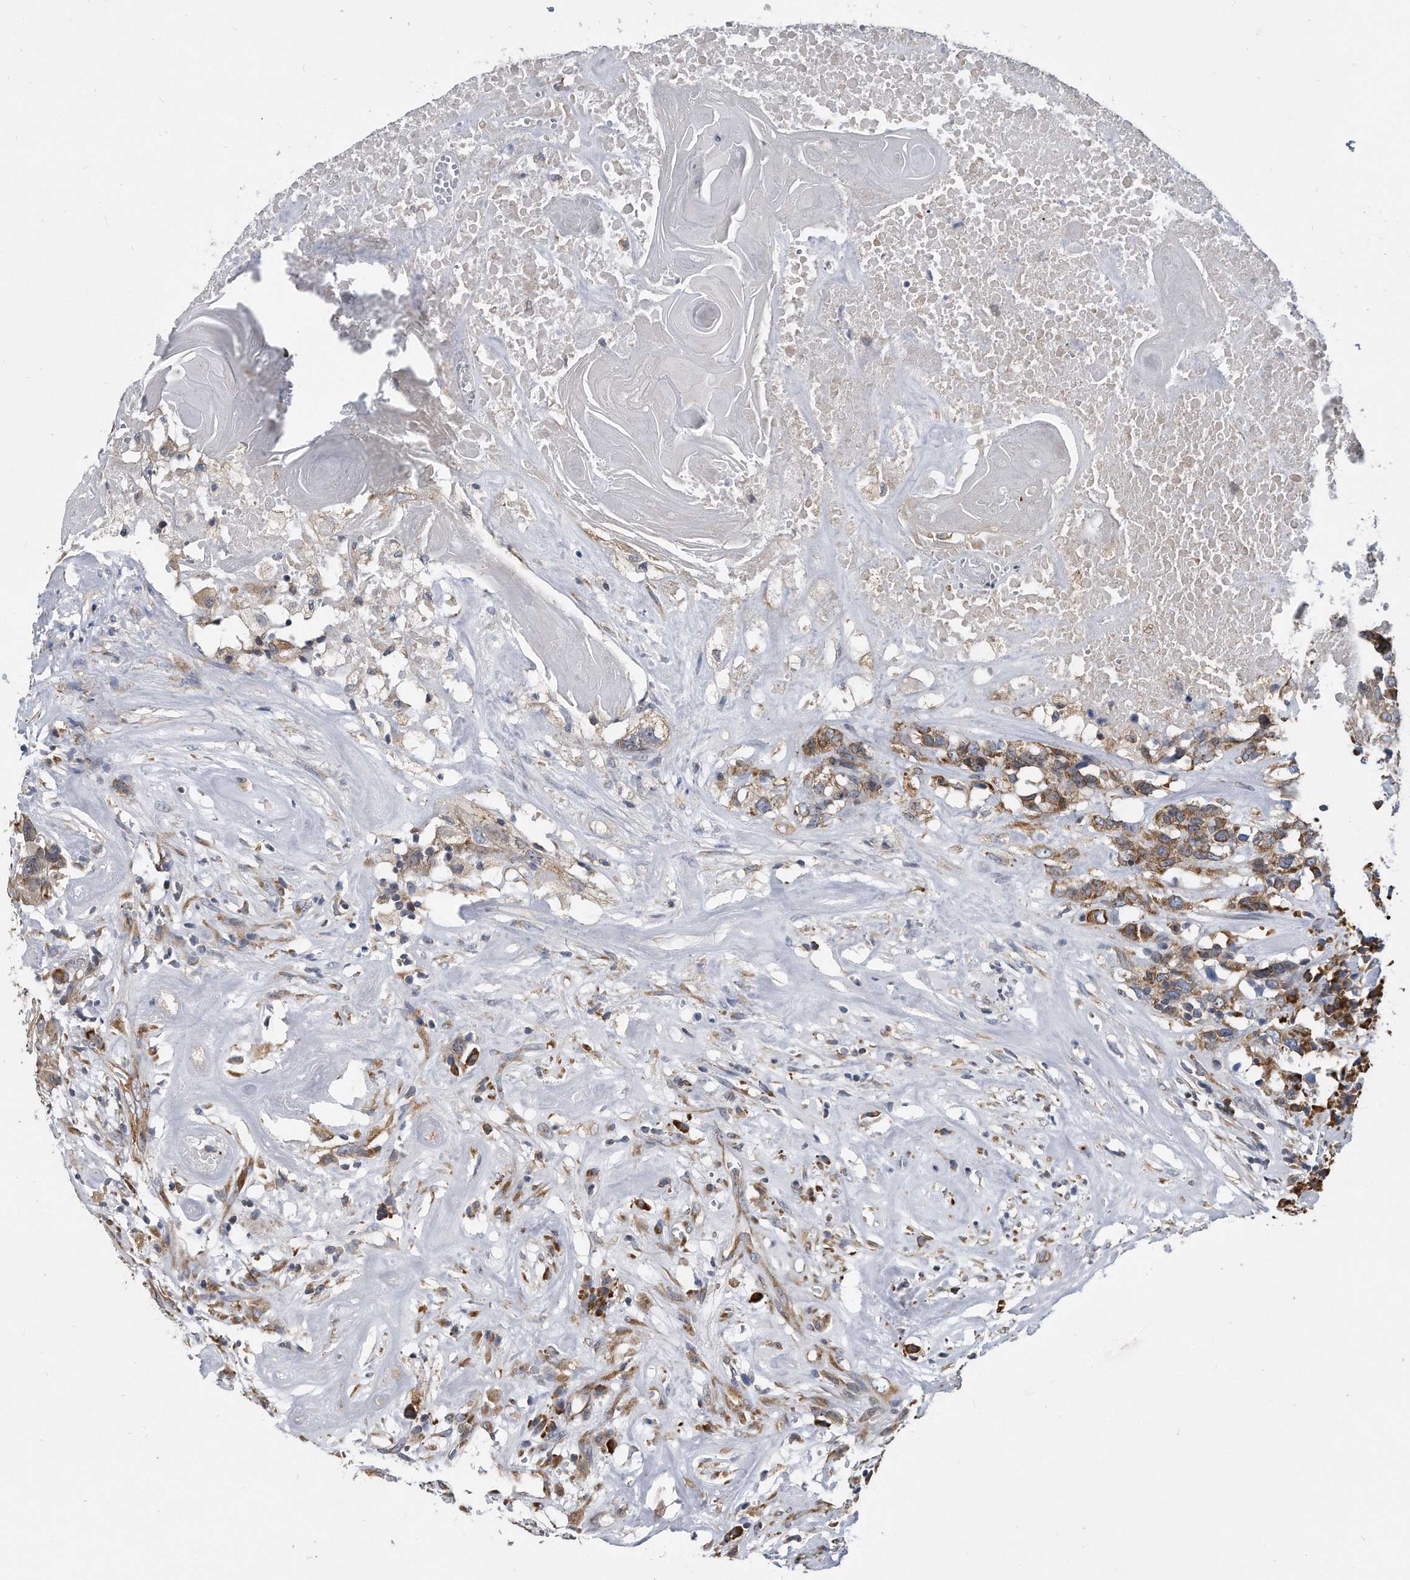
{"staining": {"intensity": "moderate", "quantity": ">75%", "location": "cytoplasmic/membranous"}, "tissue": "head and neck cancer", "cell_type": "Tumor cells", "image_type": "cancer", "snomed": [{"axis": "morphology", "description": "Squamous cell carcinoma, NOS"}, {"axis": "topography", "description": "Head-Neck"}], "caption": "Immunohistochemical staining of head and neck squamous cell carcinoma demonstrates medium levels of moderate cytoplasmic/membranous protein positivity in approximately >75% of tumor cells.", "gene": "CCDC47", "patient": {"sex": "male", "age": 66}}